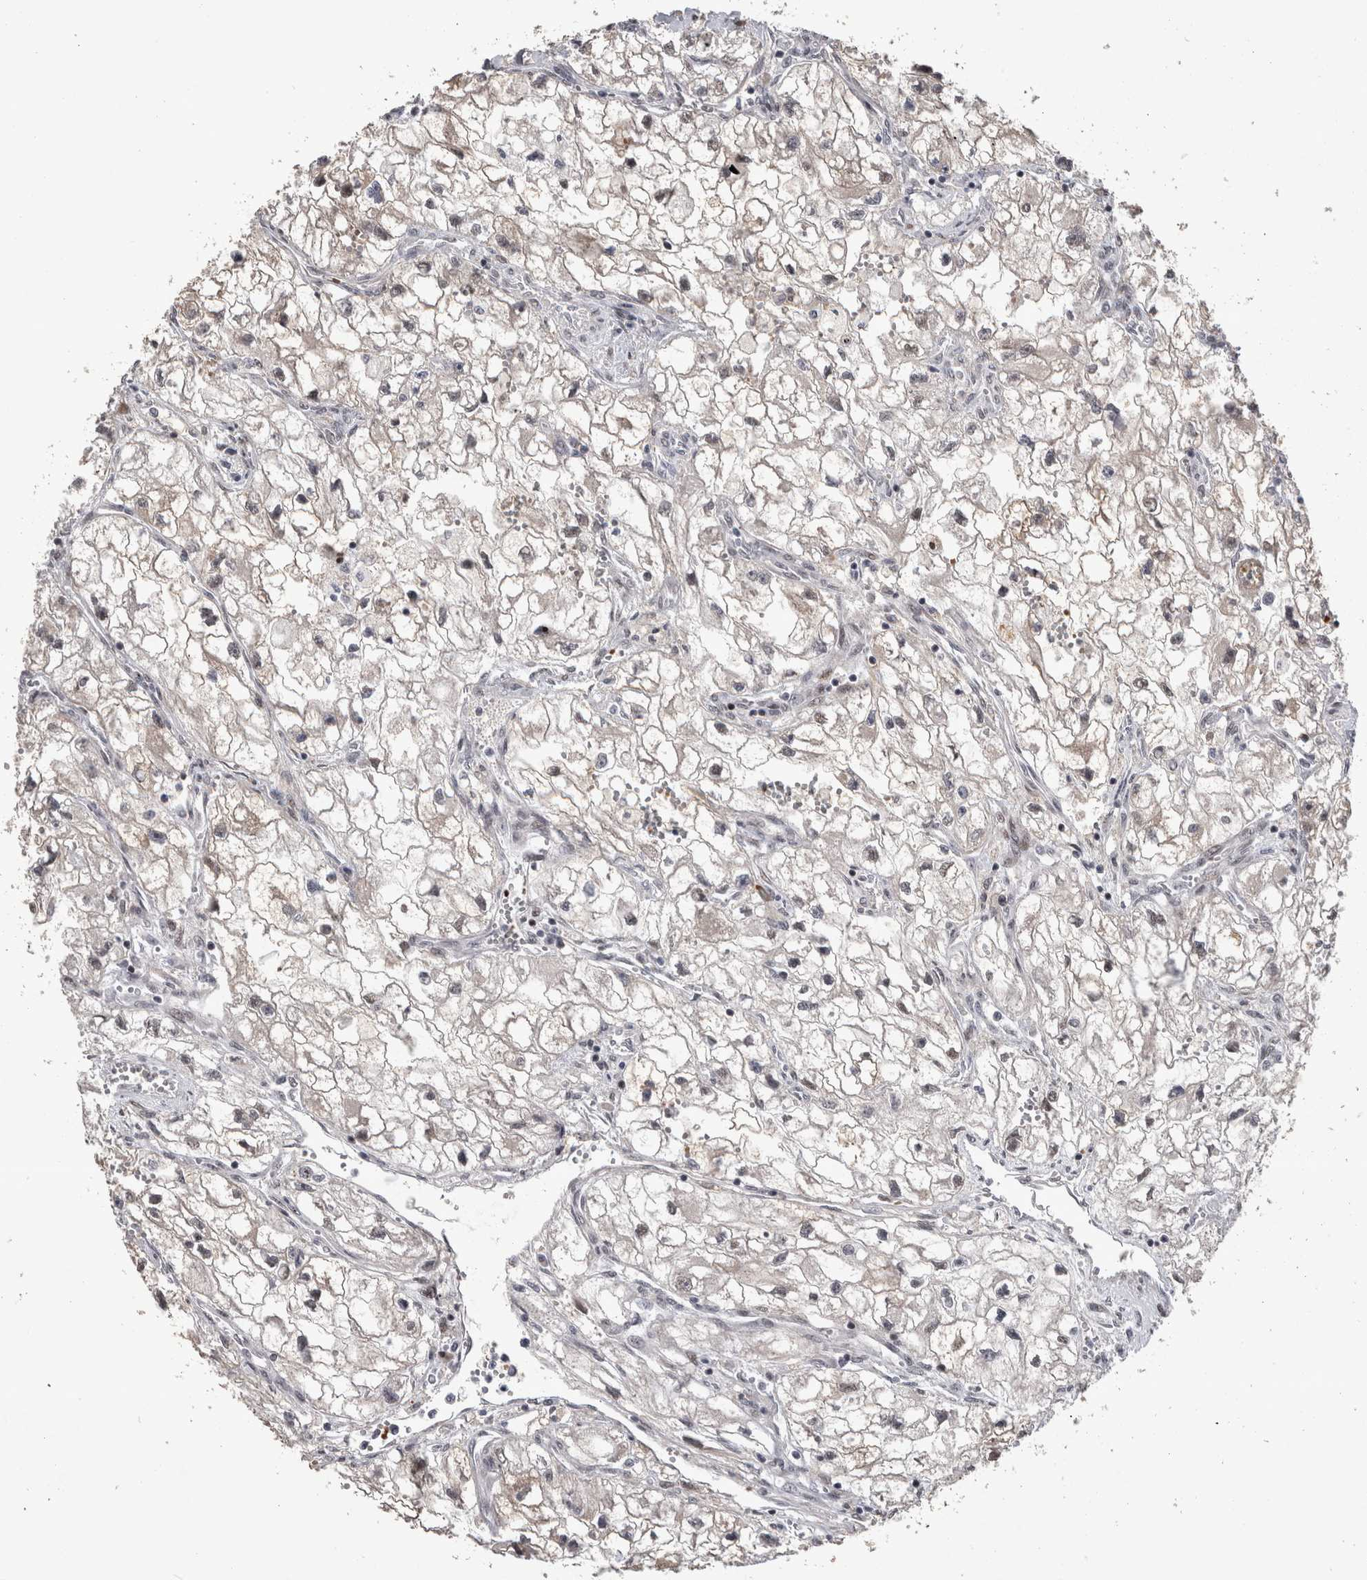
{"staining": {"intensity": "weak", "quantity": "<25%", "location": "nuclear"}, "tissue": "renal cancer", "cell_type": "Tumor cells", "image_type": "cancer", "snomed": [{"axis": "morphology", "description": "Adenocarcinoma, NOS"}, {"axis": "topography", "description": "Kidney"}], "caption": "DAB immunohistochemical staining of renal cancer (adenocarcinoma) exhibits no significant expression in tumor cells.", "gene": "IFI44", "patient": {"sex": "female", "age": 70}}